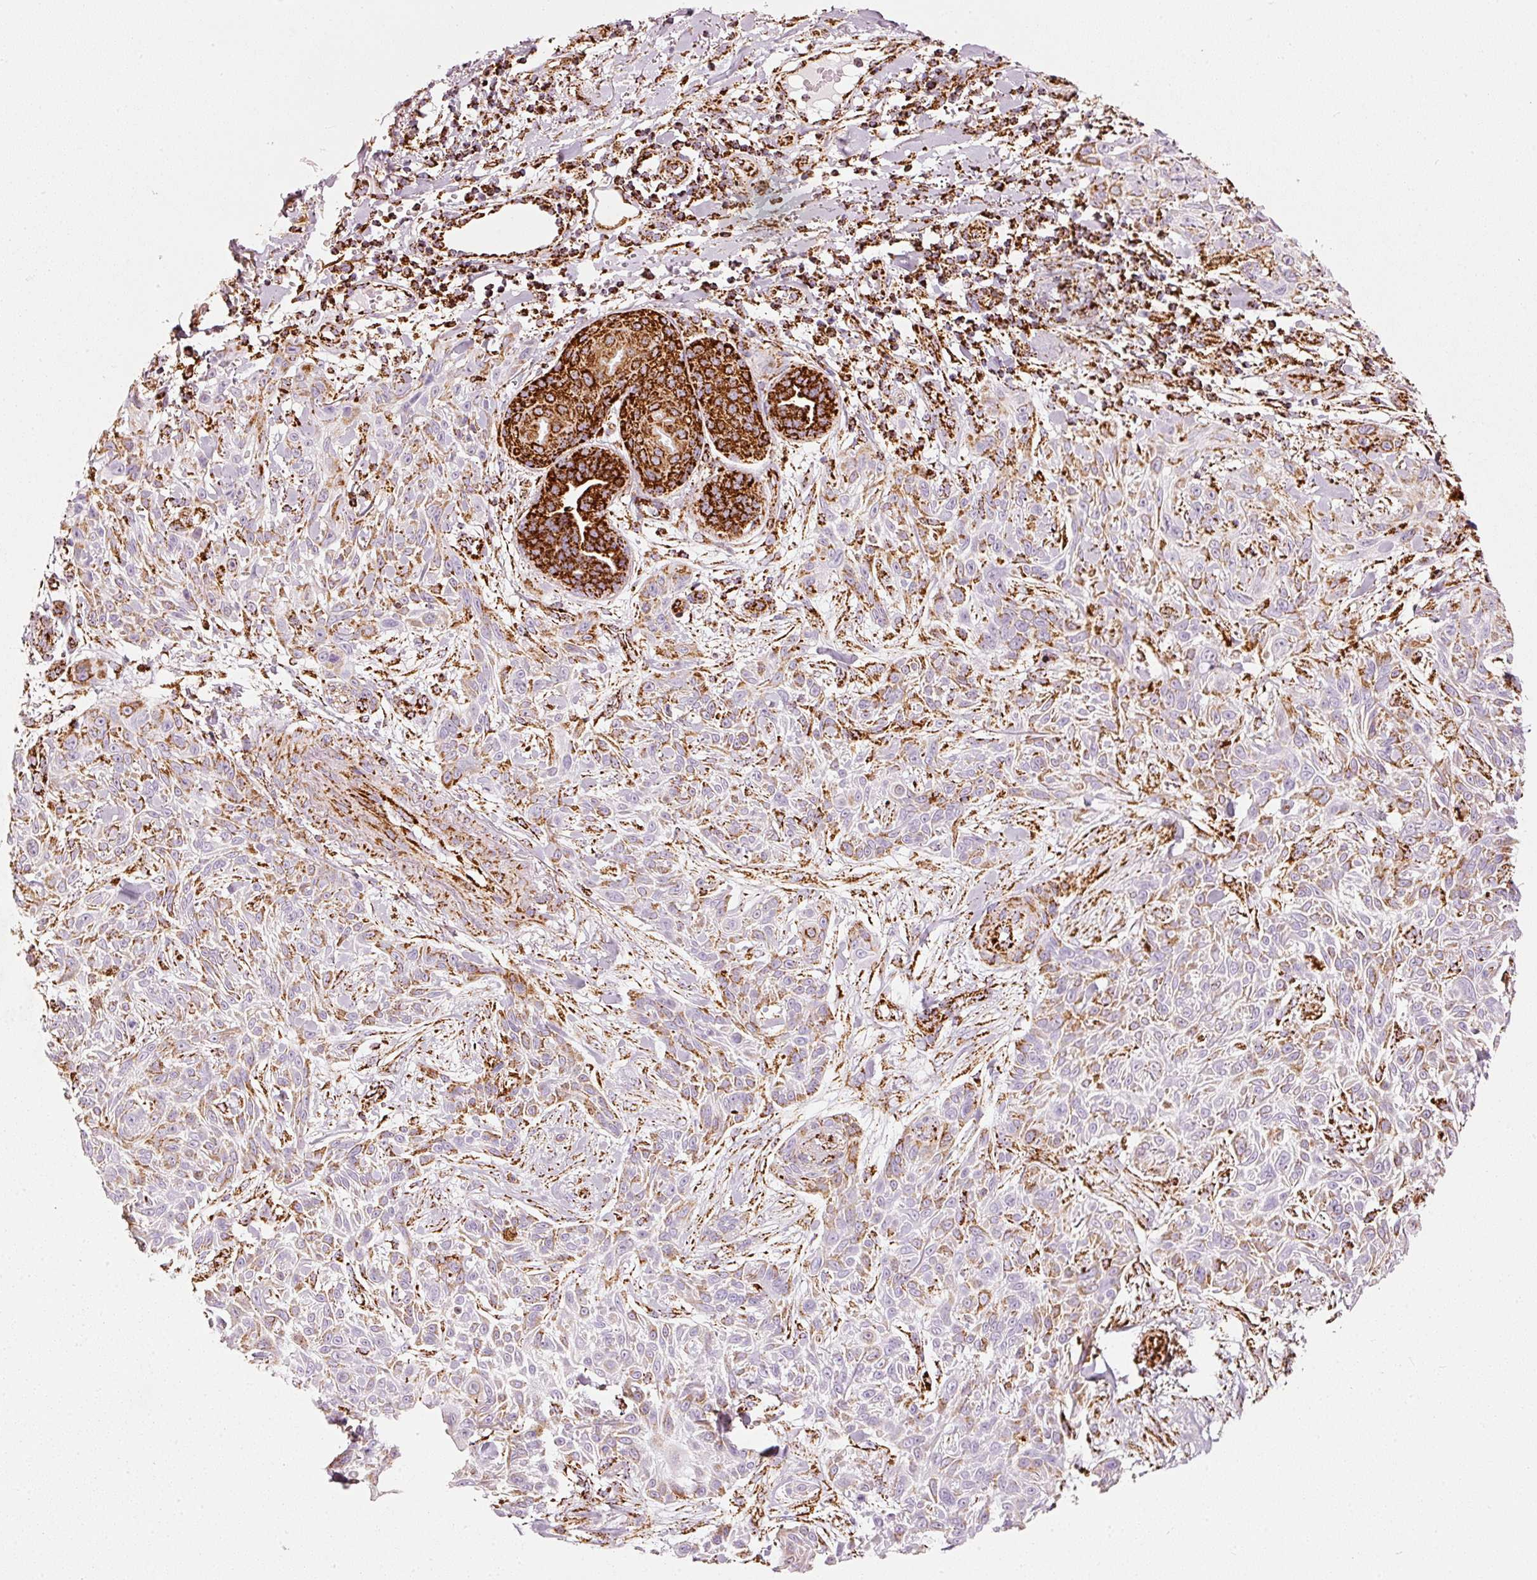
{"staining": {"intensity": "moderate", "quantity": ">75%", "location": "cytoplasmic/membranous"}, "tissue": "skin cancer", "cell_type": "Tumor cells", "image_type": "cancer", "snomed": [{"axis": "morphology", "description": "Squamous cell carcinoma, NOS"}, {"axis": "topography", "description": "Skin"}], "caption": "Moderate cytoplasmic/membranous staining for a protein is identified in about >75% of tumor cells of skin cancer (squamous cell carcinoma) using immunohistochemistry.", "gene": "MT-CO2", "patient": {"sex": "male", "age": 86}}